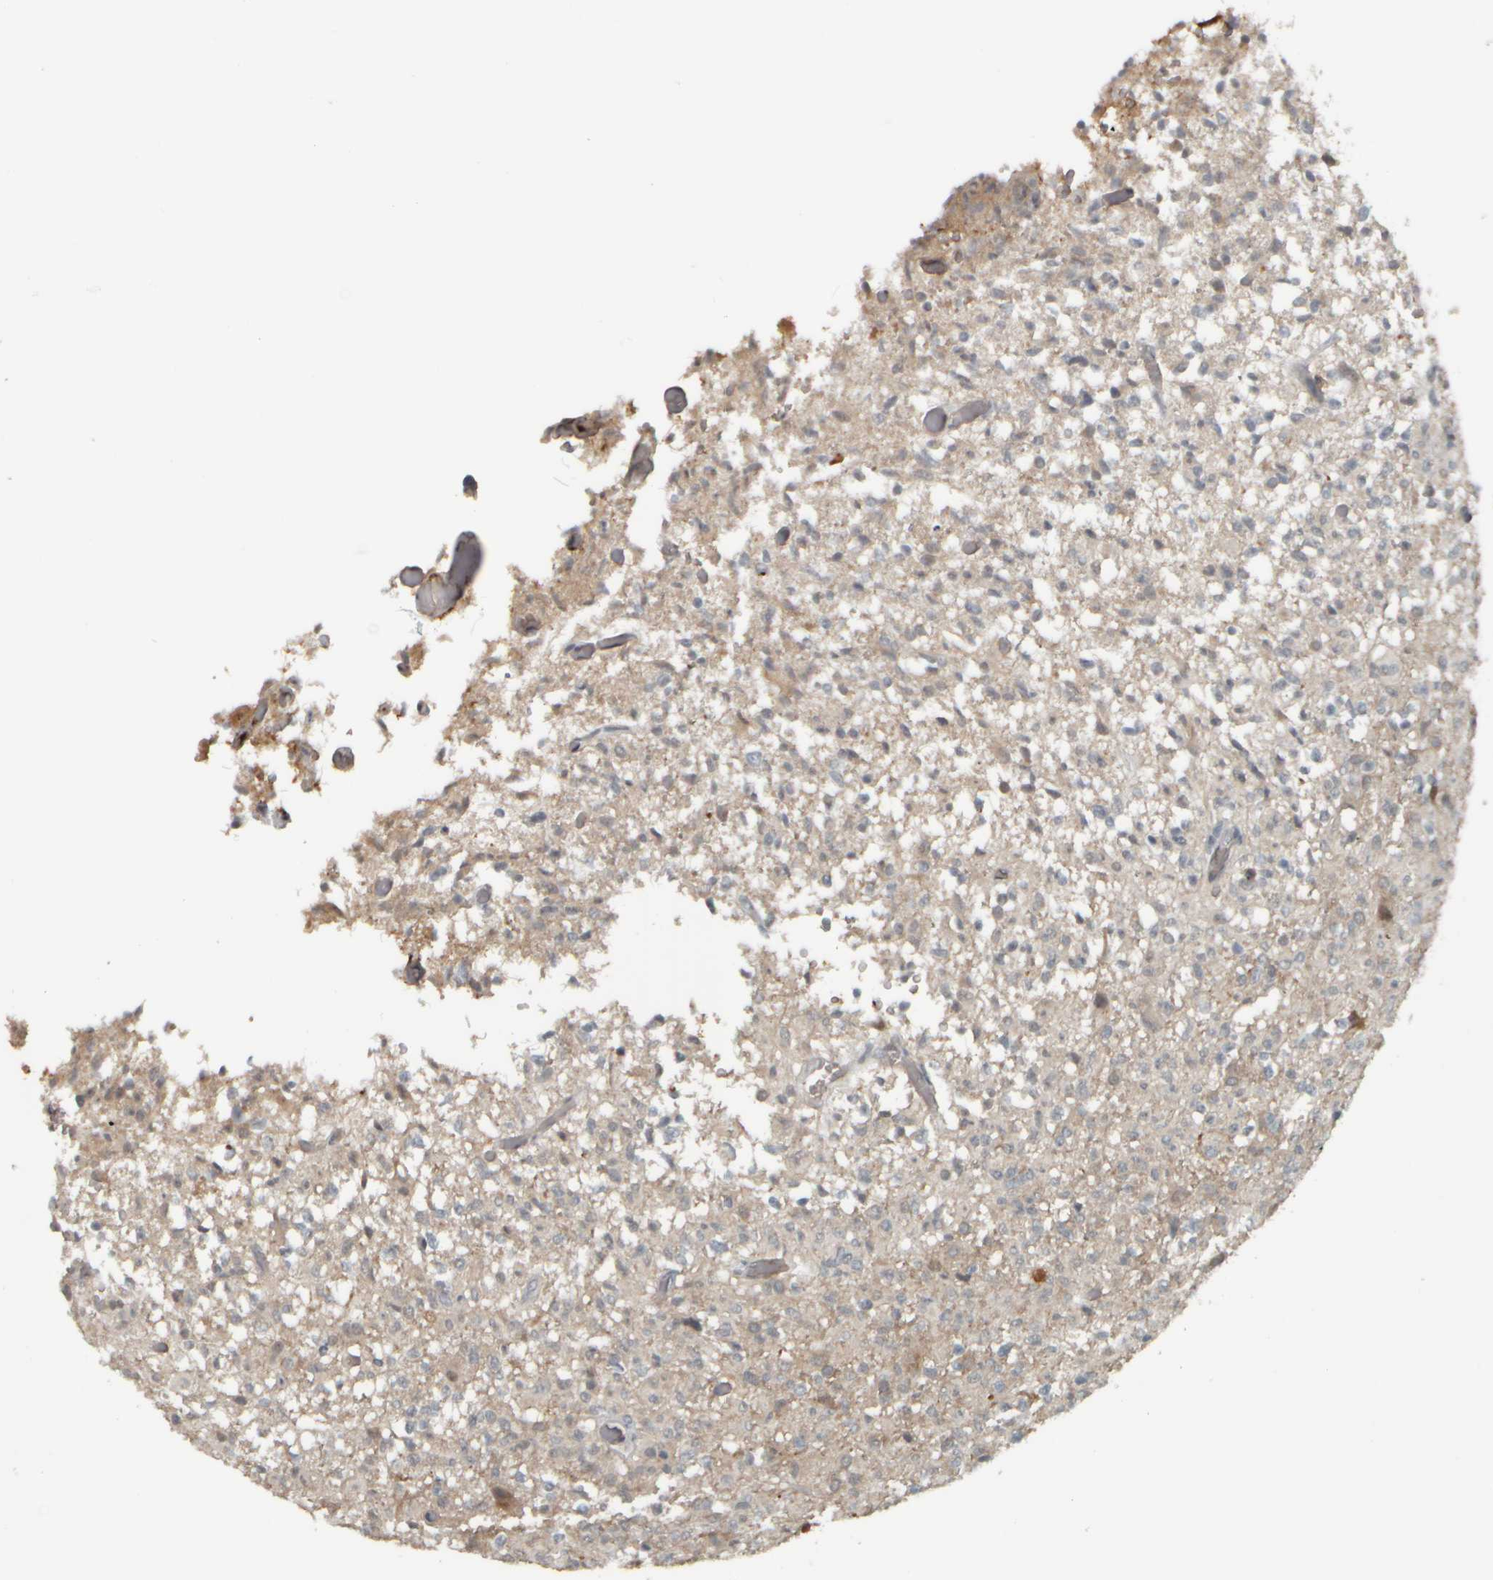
{"staining": {"intensity": "moderate", "quantity": "25%-75%", "location": "cytoplasmic/membranous"}, "tissue": "glioma", "cell_type": "Tumor cells", "image_type": "cancer", "snomed": [{"axis": "morphology", "description": "Glioma, malignant, High grade"}, {"axis": "topography", "description": "Brain"}], "caption": "Protein expression analysis of human glioma reveals moderate cytoplasmic/membranous expression in approximately 25%-75% of tumor cells.", "gene": "NAPG", "patient": {"sex": "female", "age": 57}}